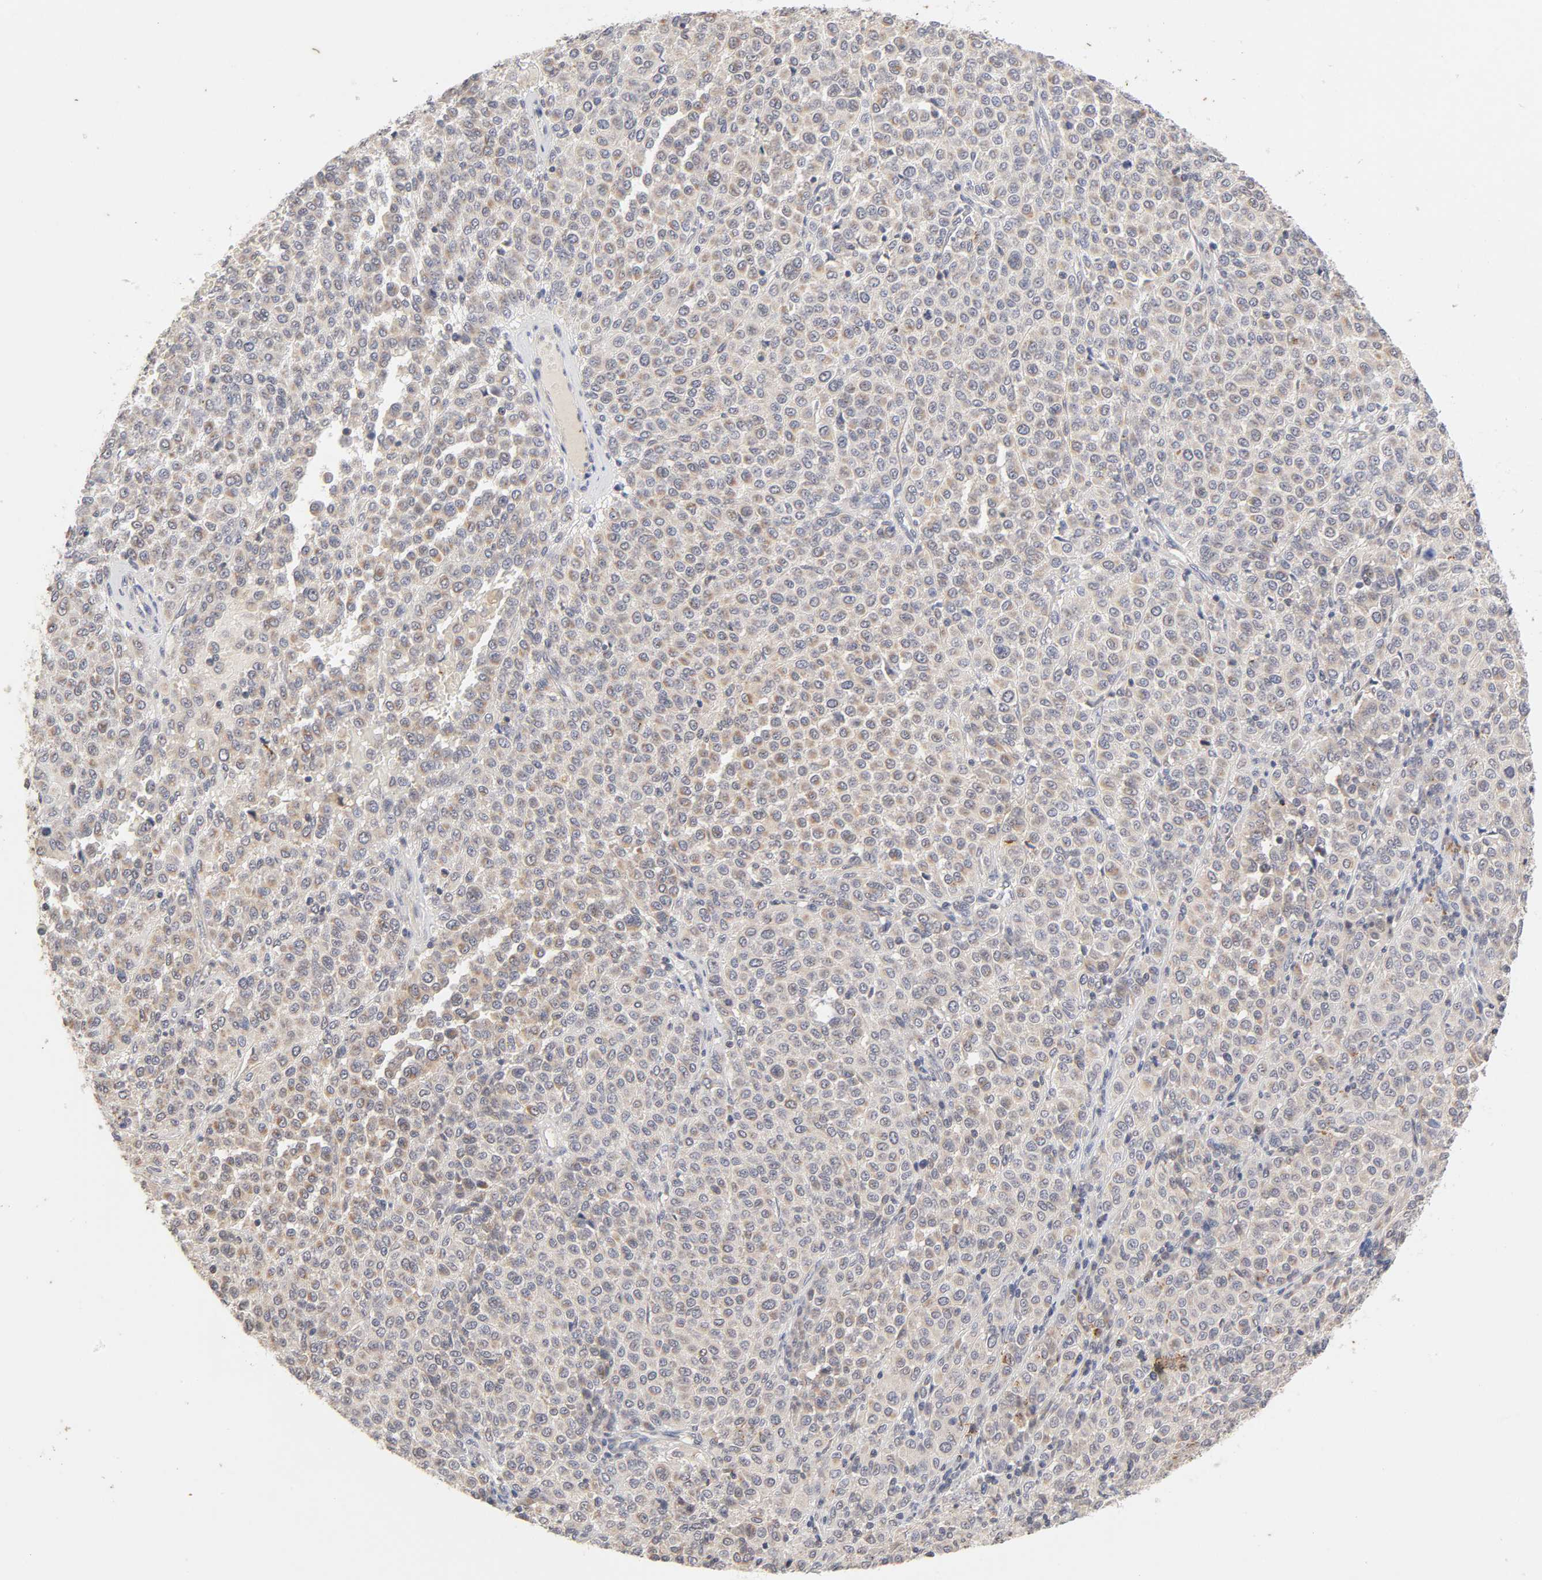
{"staining": {"intensity": "weak", "quantity": ">75%", "location": "cytoplasmic/membranous"}, "tissue": "melanoma", "cell_type": "Tumor cells", "image_type": "cancer", "snomed": [{"axis": "morphology", "description": "Malignant melanoma, Metastatic site"}, {"axis": "topography", "description": "Skin"}], "caption": "Immunohistochemistry image of neoplastic tissue: melanoma stained using immunohistochemistry (IHC) shows low levels of weak protein expression localized specifically in the cytoplasmic/membranous of tumor cells, appearing as a cytoplasmic/membranous brown color.", "gene": "CXADR", "patient": {"sex": "female", "age": 66}}